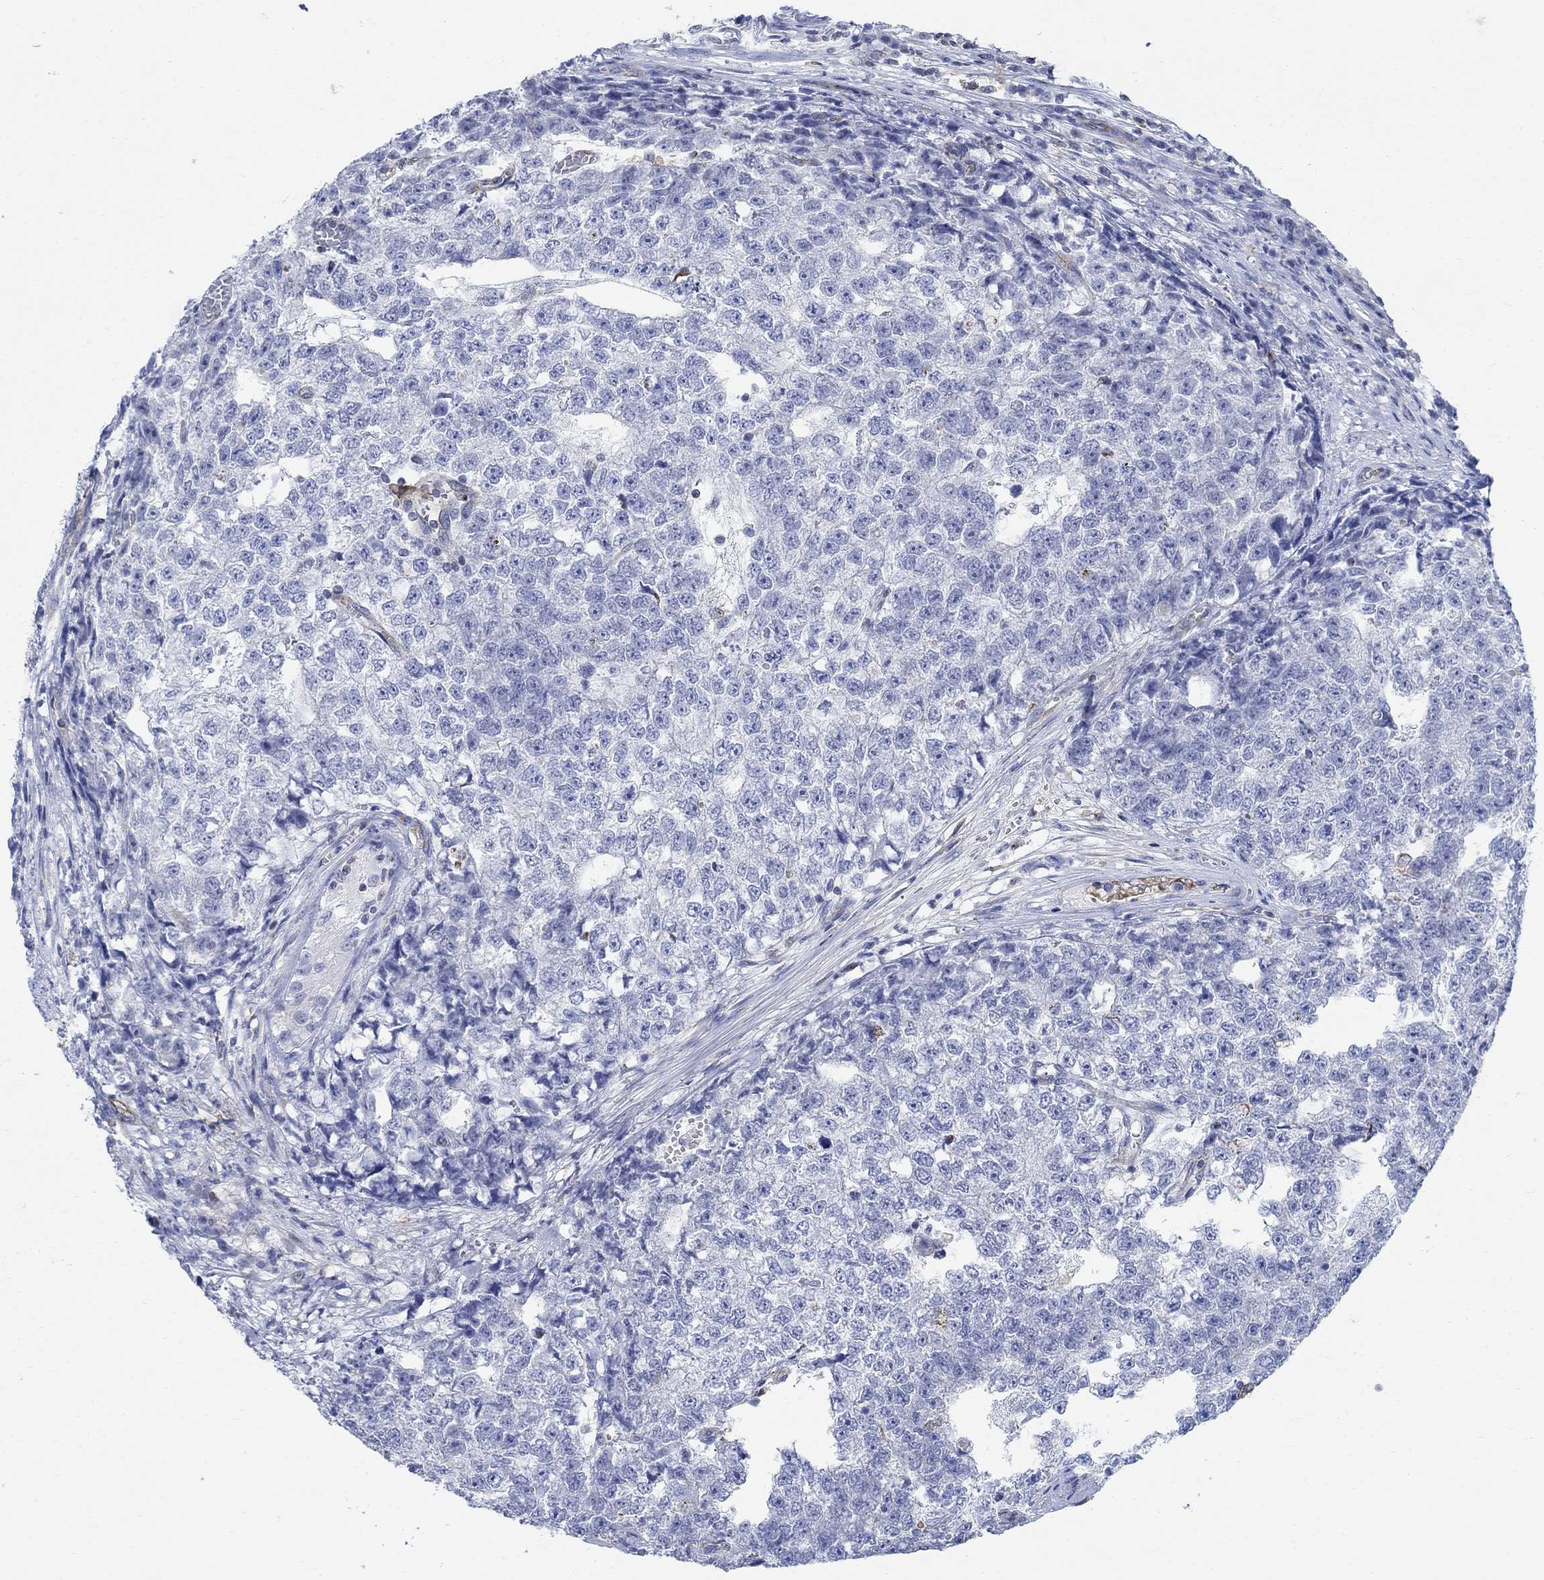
{"staining": {"intensity": "negative", "quantity": "none", "location": "none"}, "tissue": "testis cancer", "cell_type": "Tumor cells", "image_type": "cancer", "snomed": [{"axis": "morphology", "description": "Seminoma, NOS"}, {"axis": "morphology", "description": "Carcinoma, Embryonal, NOS"}, {"axis": "topography", "description": "Testis"}], "caption": "Embryonal carcinoma (testis) was stained to show a protein in brown. There is no significant expression in tumor cells. The staining is performed using DAB (3,3'-diaminobenzidine) brown chromogen with nuclei counter-stained in using hematoxylin.", "gene": "PHF21B", "patient": {"sex": "male", "age": 22}}